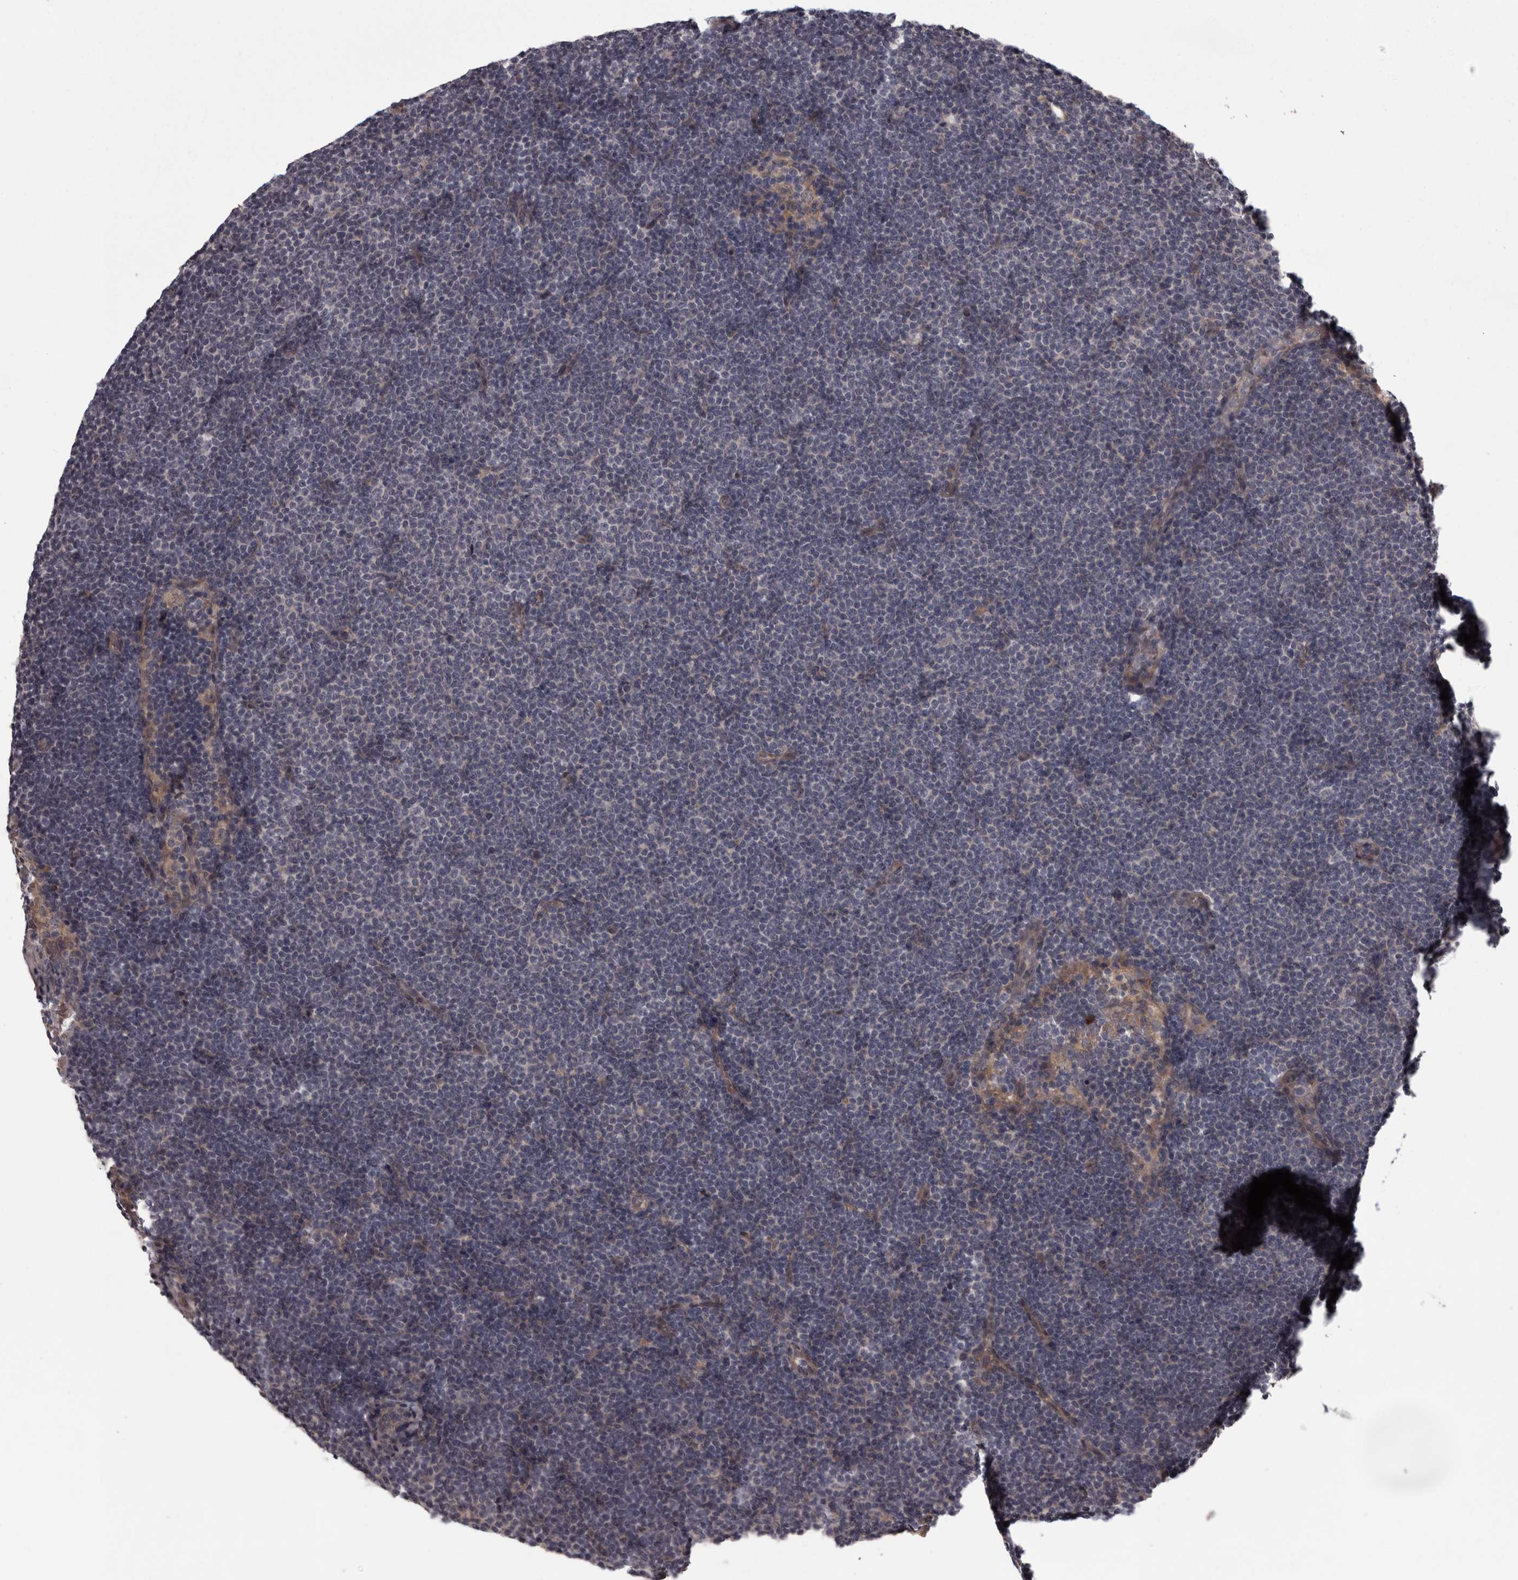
{"staining": {"intensity": "negative", "quantity": "none", "location": "none"}, "tissue": "lymphoma", "cell_type": "Tumor cells", "image_type": "cancer", "snomed": [{"axis": "morphology", "description": "Malignant lymphoma, non-Hodgkin's type, Low grade"}, {"axis": "topography", "description": "Lymph node"}], "caption": "IHC micrograph of neoplastic tissue: malignant lymphoma, non-Hodgkin's type (low-grade) stained with DAB displays no significant protein staining in tumor cells.", "gene": "RSU1", "patient": {"sex": "female", "age": 53}}